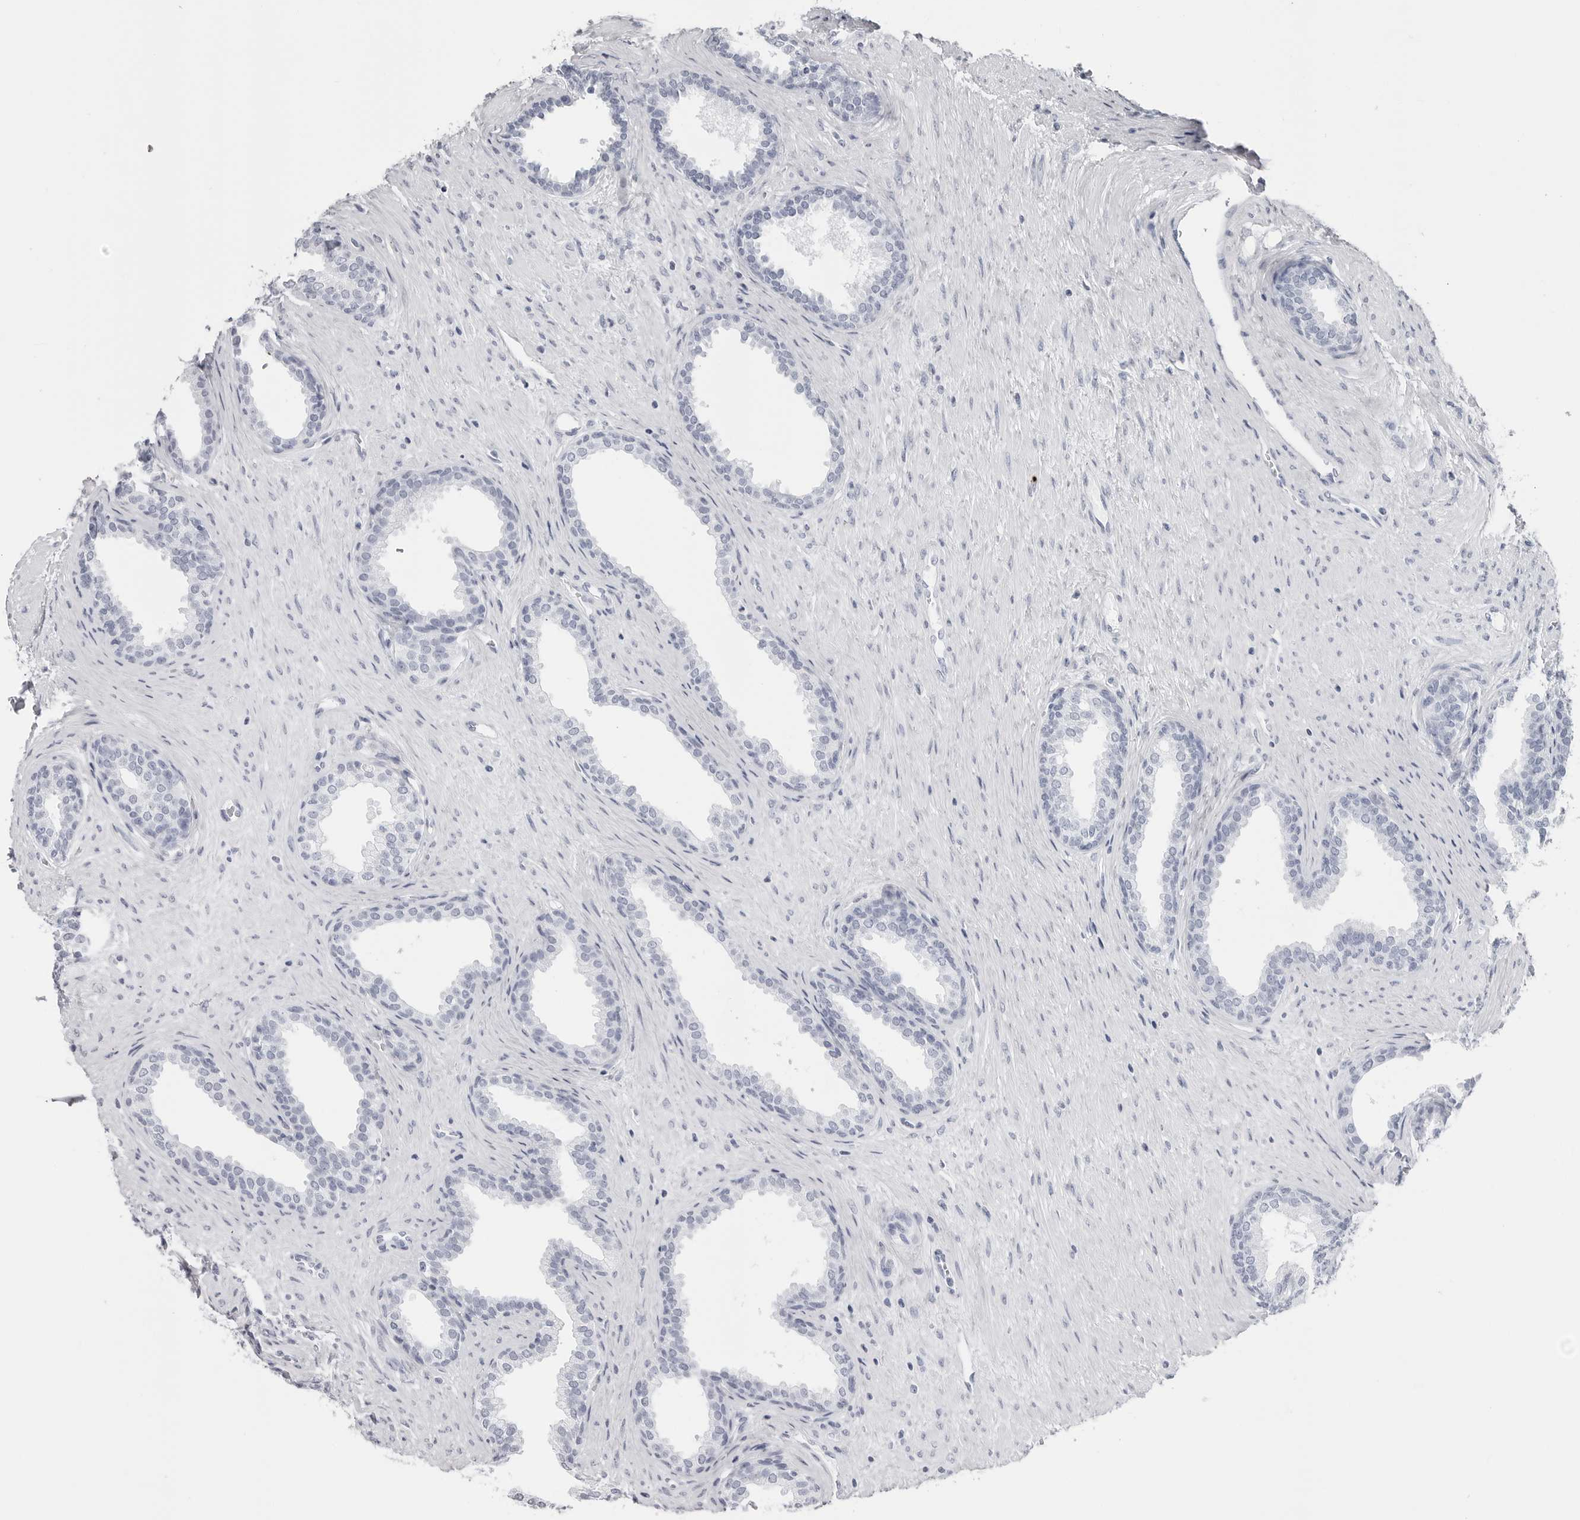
{"staining": {"intensity": "negative", "quantity": "none", "location": "none"}, "tissue": "prostate", "cell_type": "Glandular cells", "image_type": "normal", "snomed": [{"axis": "morphology", "description": "Normal tissue, NOS"}, {"axis": "topography", "description": "Prostate"}], "caption": "Protein analysis of benign prostate exhibits no significant staining in glandular cells. The staining was performed using DAB (3,3'-diaminobenzidine) to visualize the protein expression in brown, while the nuclei were stained in blue with hematoxylin (Magnification: 20x).", "gene": "CST2", "patient": {"sex": "male", "age": 76}}